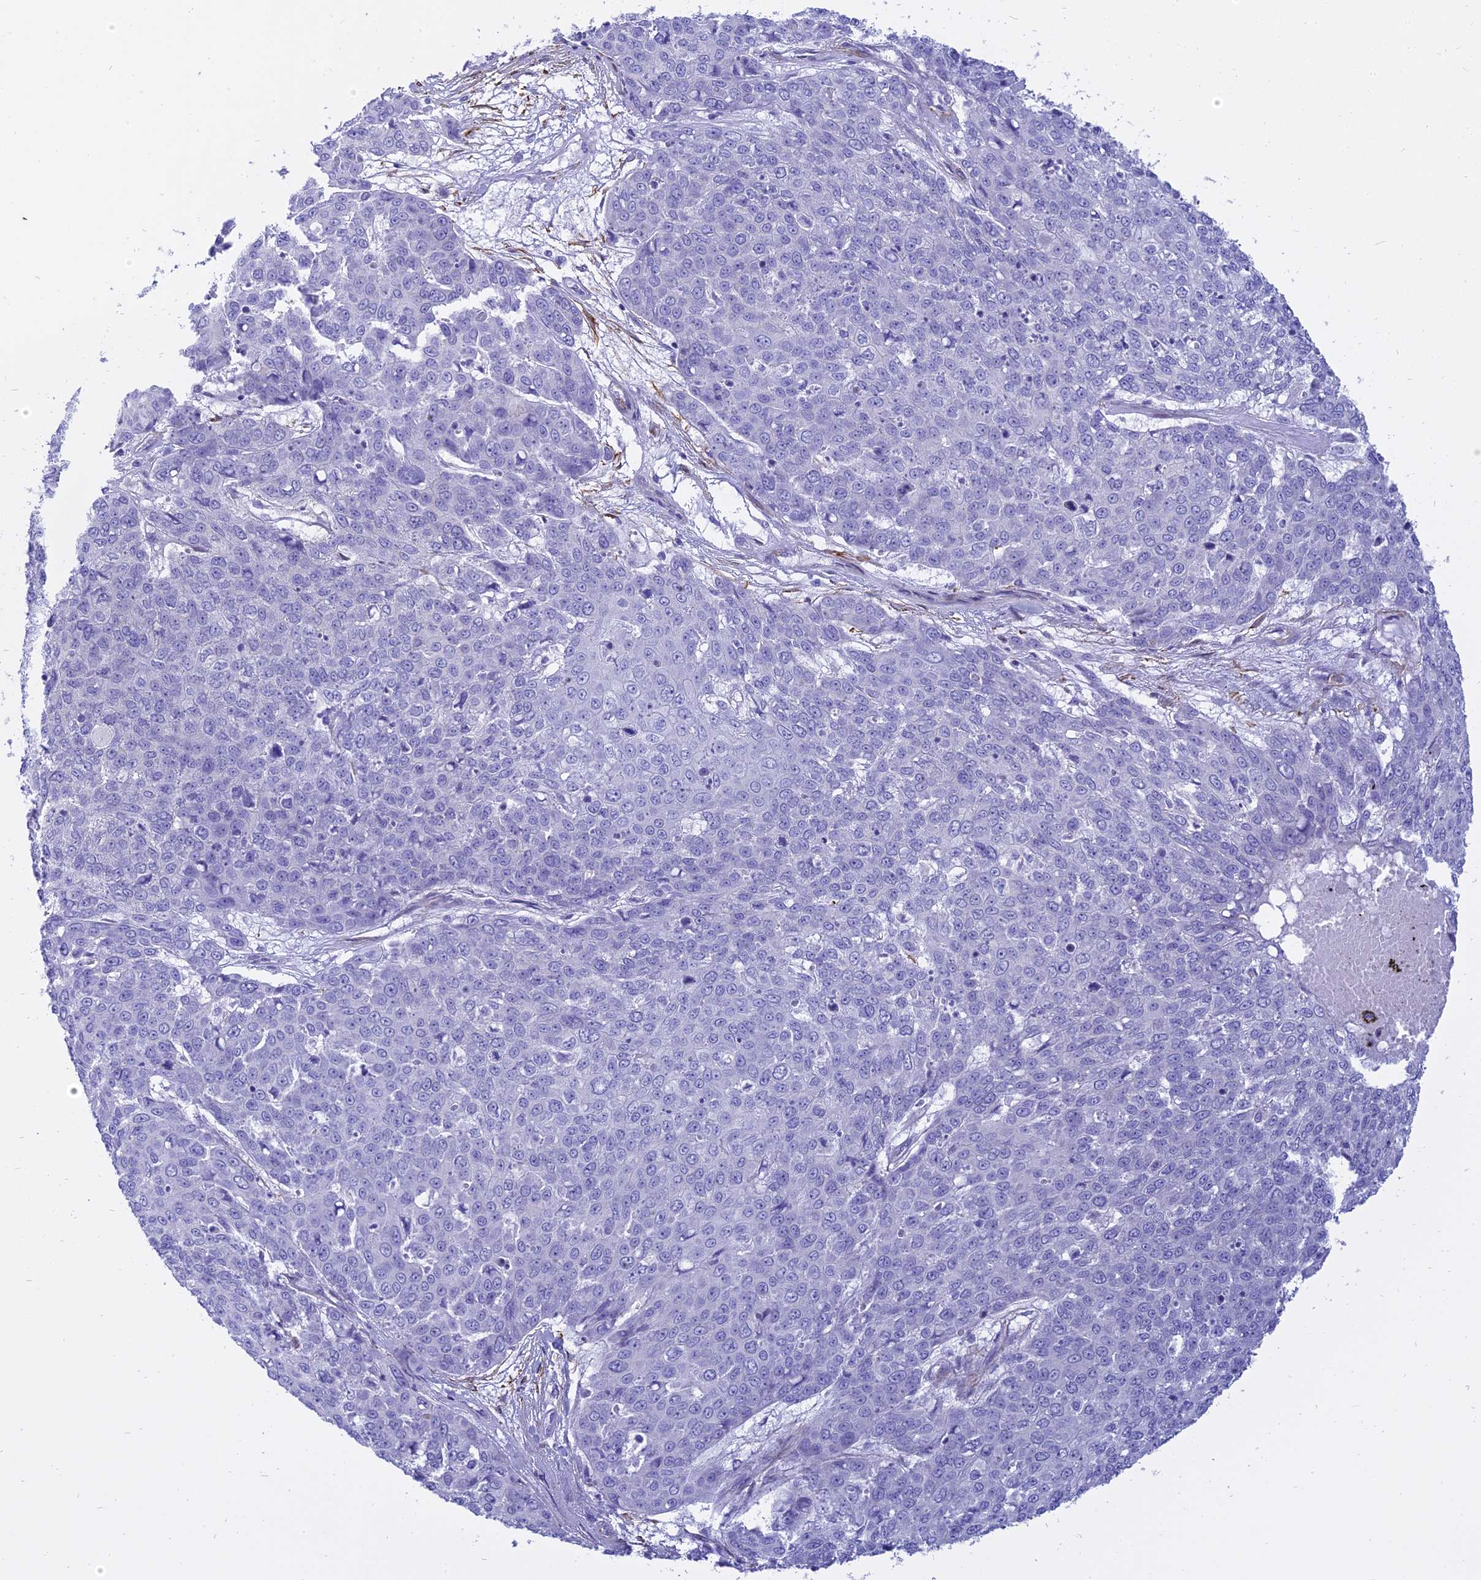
{"staining": {"intensity": "negative", "quantity": "none", "location": "none"}, "tissue": "skin cancer", "cell_type": "Tumor cells", "image_type": "cancer", "snomed": [{"axis": "morphology", "description": "Squamous cell carcinoma, NOS"}, {"axis": "topography", "description": "Skin"}], "caption": "IHC of human skin squamous cell carcinoma displays no positivity in tumor cells.", "gene": "CENPV", "patient": {"sex": "male", "age": 71}}